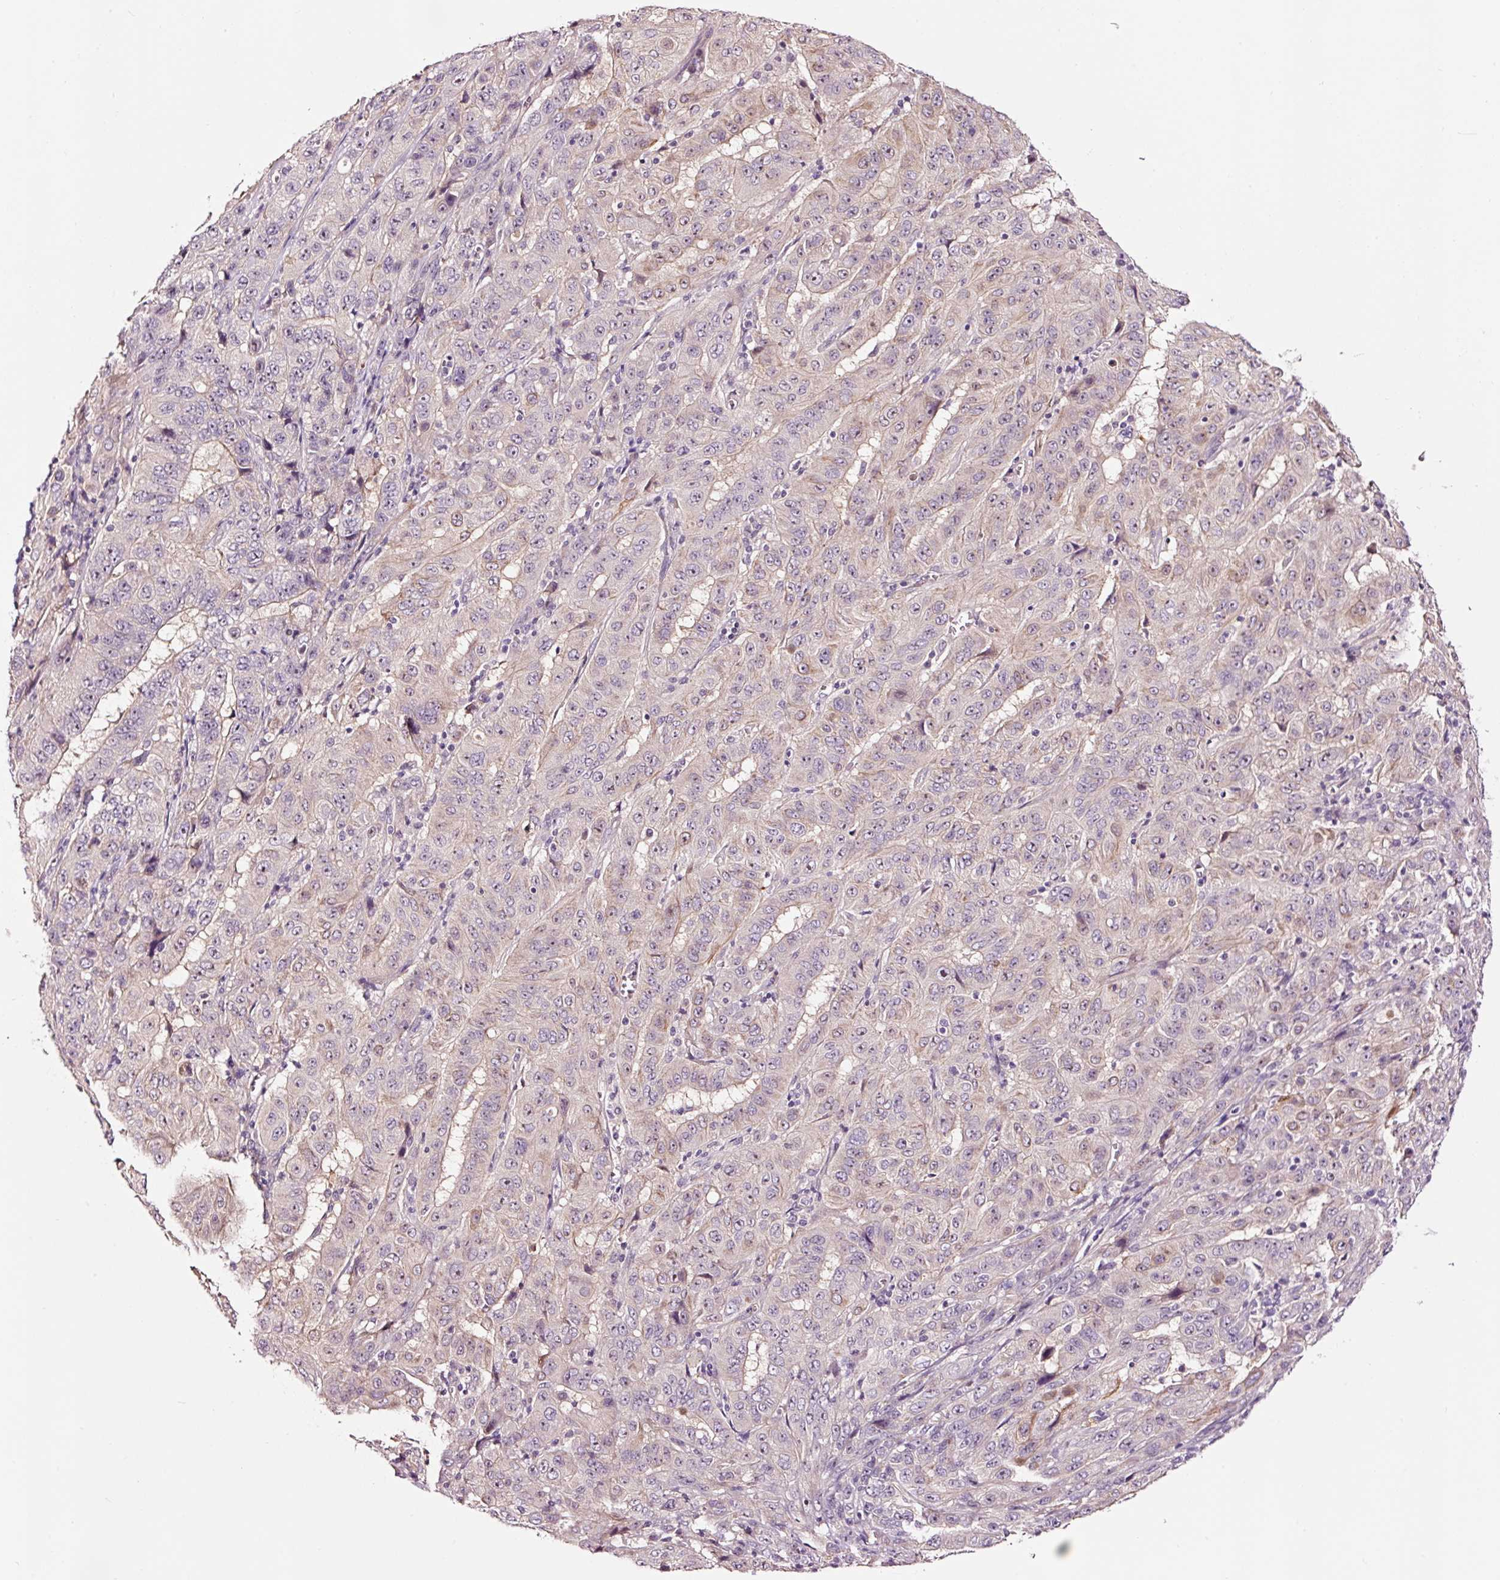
{"staining": {"intensity": "weak", "quantity": "<25%", "location": "cytoplasmic/membranous"}, "tissue": "pancreatic cancer", "cell_type": "Tumor cells", "image_type": "cancer", "snomed": [{"axis": "morphology", "description": "Adenocarcinoma, NOS"}, {"axis": "topography", "description": "Pancreas"}], "caption": "There is no significant staining in tumor cells of pancreatic cancer. The staining was performed using DAB to visualize the protein expression in brown, while the nuclei were stained in blue with hematoxylin (Magnification: 20x).", "gene": "UTP14A", "patient": {"sex": "male", "age": 63}}